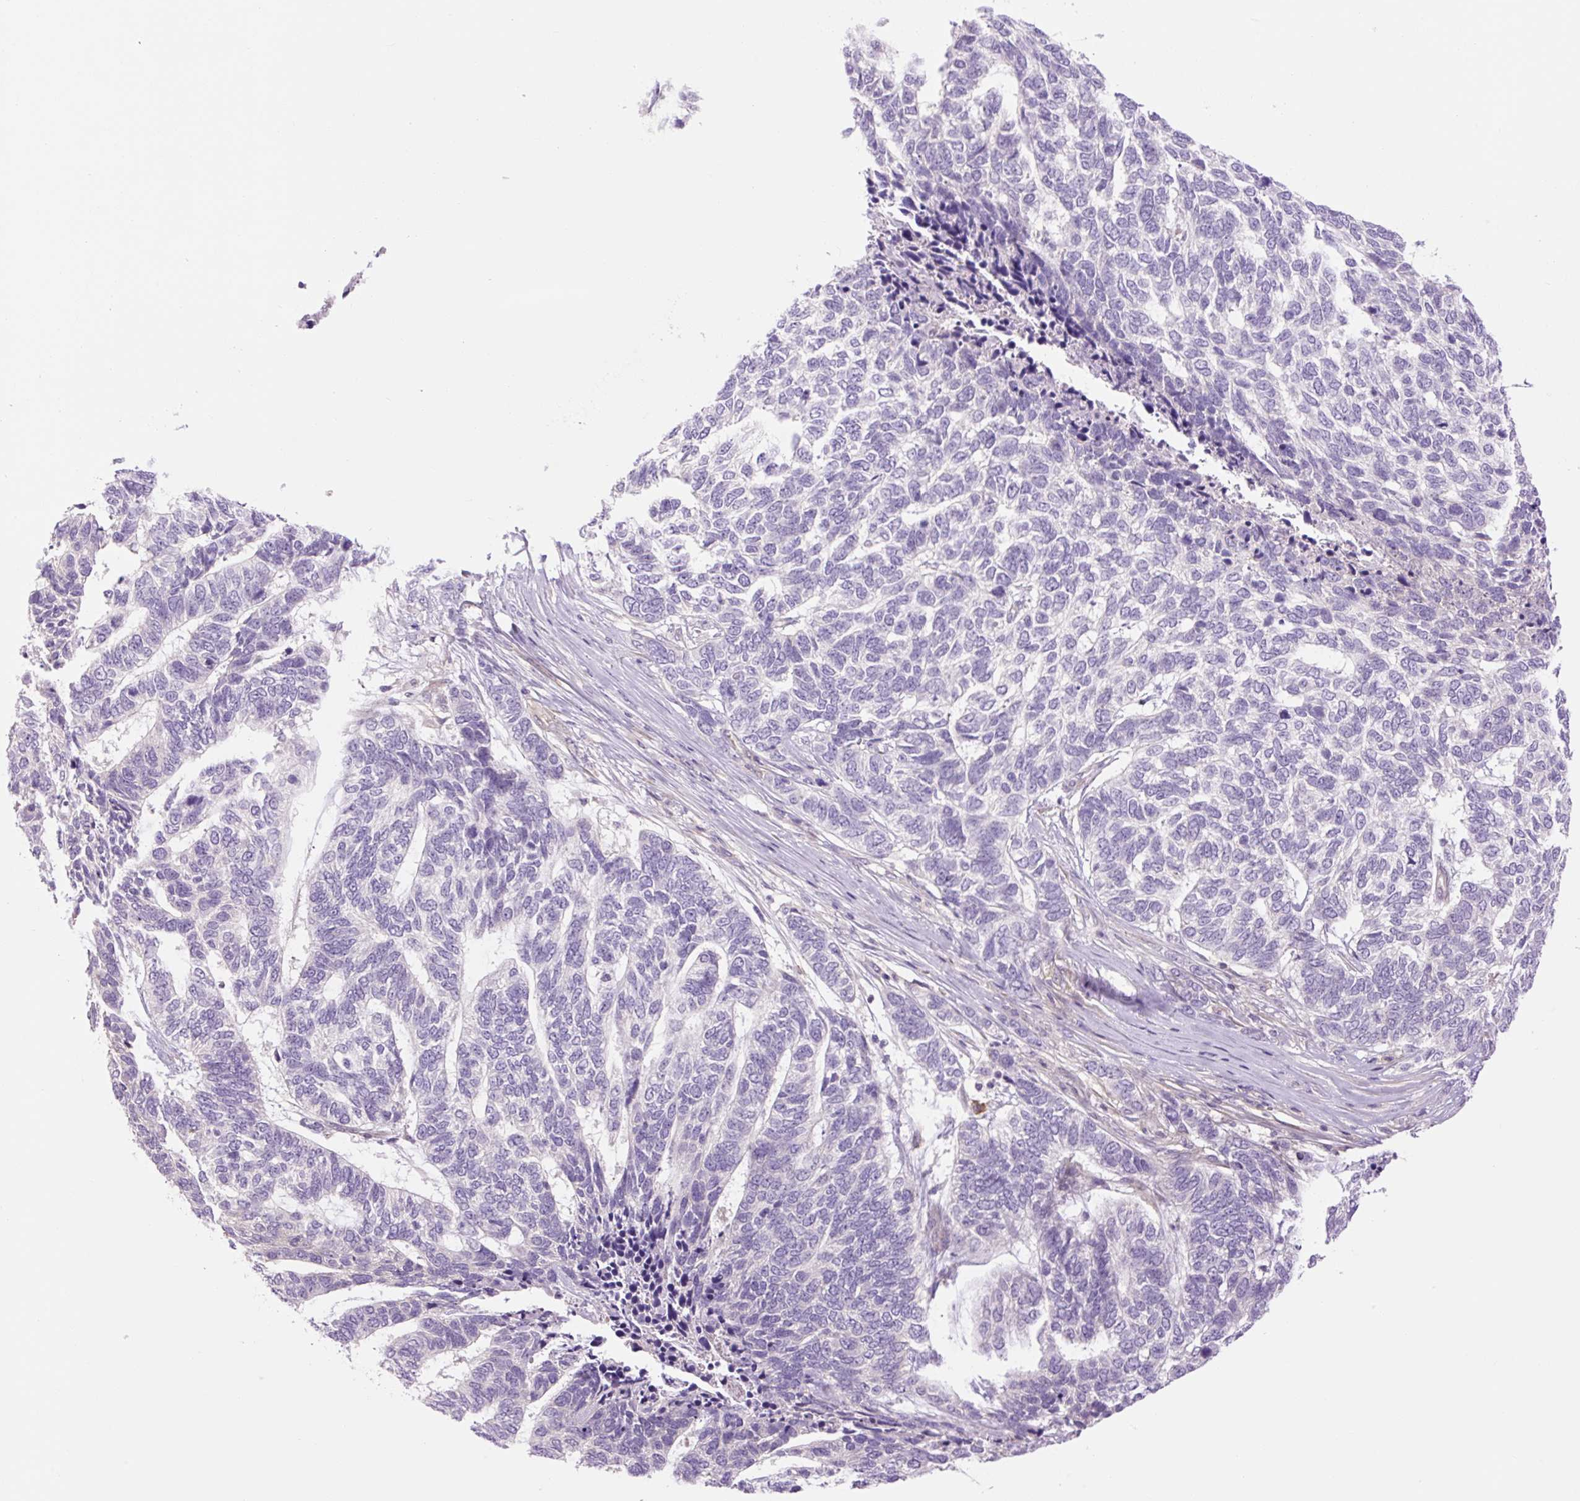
{"staining": {"intensity": "negative", "quantity": "none", "location": "none"}, "tissue": "skin cancer", "cell_type": "Tumor cells", "image_type": "cancer", "snomed": [{"axis": "morphology", "description": "Basal cell carcinoma"}, {"axis": "topography", "description": "Skin"}], "caption": "Tumor cells are negative for protein expression in human skin basal cell carcinoma. Brightfield microscopy of immunohistochemistry (IHC) stained with DAB (3,3'-diaminobenzidine) (brown) and hematoxylin (blue), captured at high magnification.", "gene": "GRID2", "patient": {"sex": "female", "age": 65}}